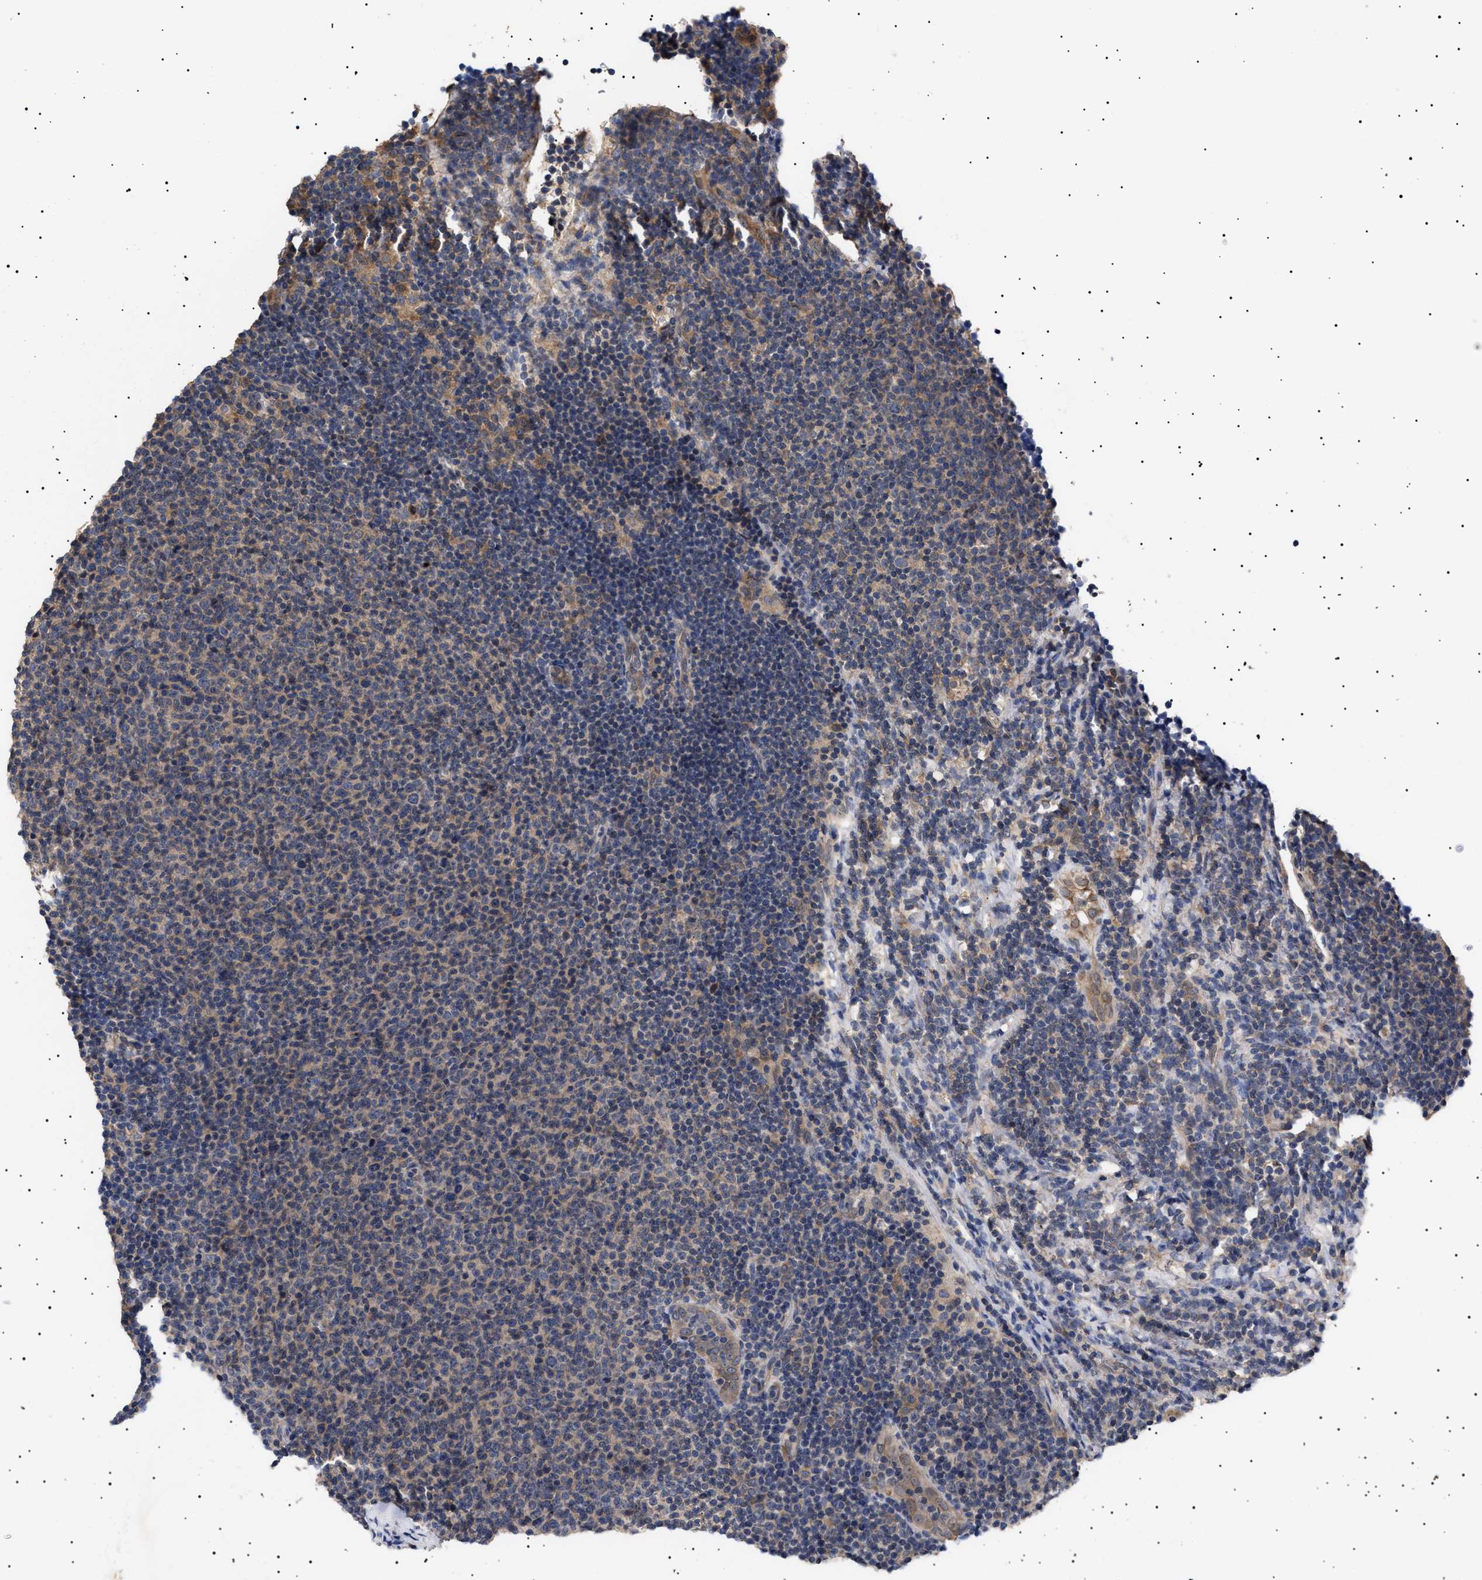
{"staining": {"intensity": "negative", "quantity": "none", "location": "none"}, "tissue": "lymphoma", "cell_type": "Tumor cells", "image_type": "cancer", "snomed": [{"axis": "morphology", "description": "Malignant lymphoma, non-Hodgkin's type, Low grade"}, {"axis": "topography", "description": "Lymph node"}], "caption": "There is no significant staining in tumor cells of lymphoma.", "gene": "KRBA1", "patient": {"sex": "male", "age": 66}}